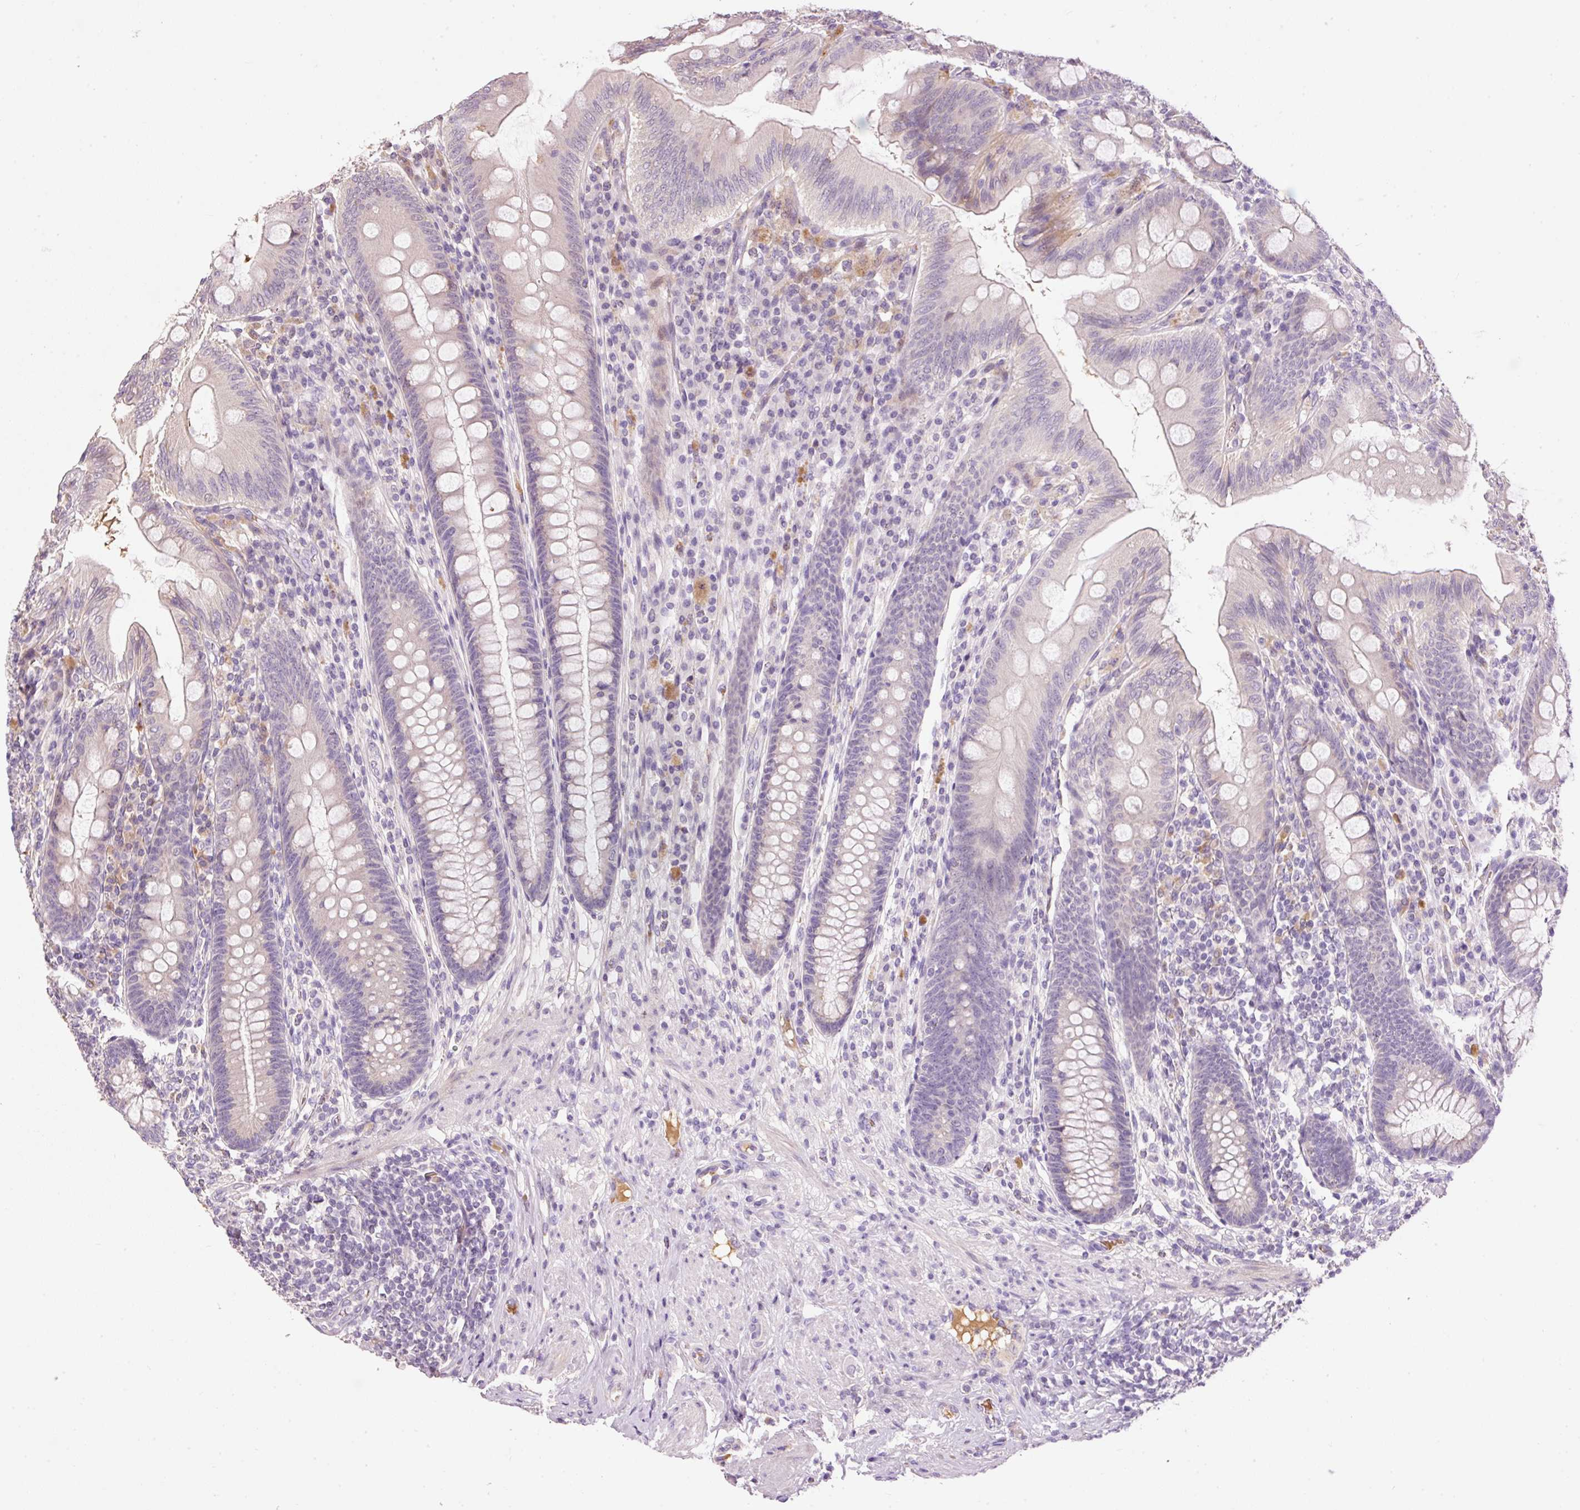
{"staining": {"intensity": "negative", "quantity": "none", "location": "none"}, "tissue": "appendix", "cell_type": "Glandular cells", "image_type": "normal", "snomed": [{"axis": "morphology", "description": "Normal tissue, NOS"}, {"axis": "topography", "description": "Appendix"}], "caption": "IHC histopathology image of benign appendix: appendix stained with DAB demonstrates no significant protein staining in glandular cells.", "gene": "CMTM8", "patient": {"sex": "male", "age": 71}}